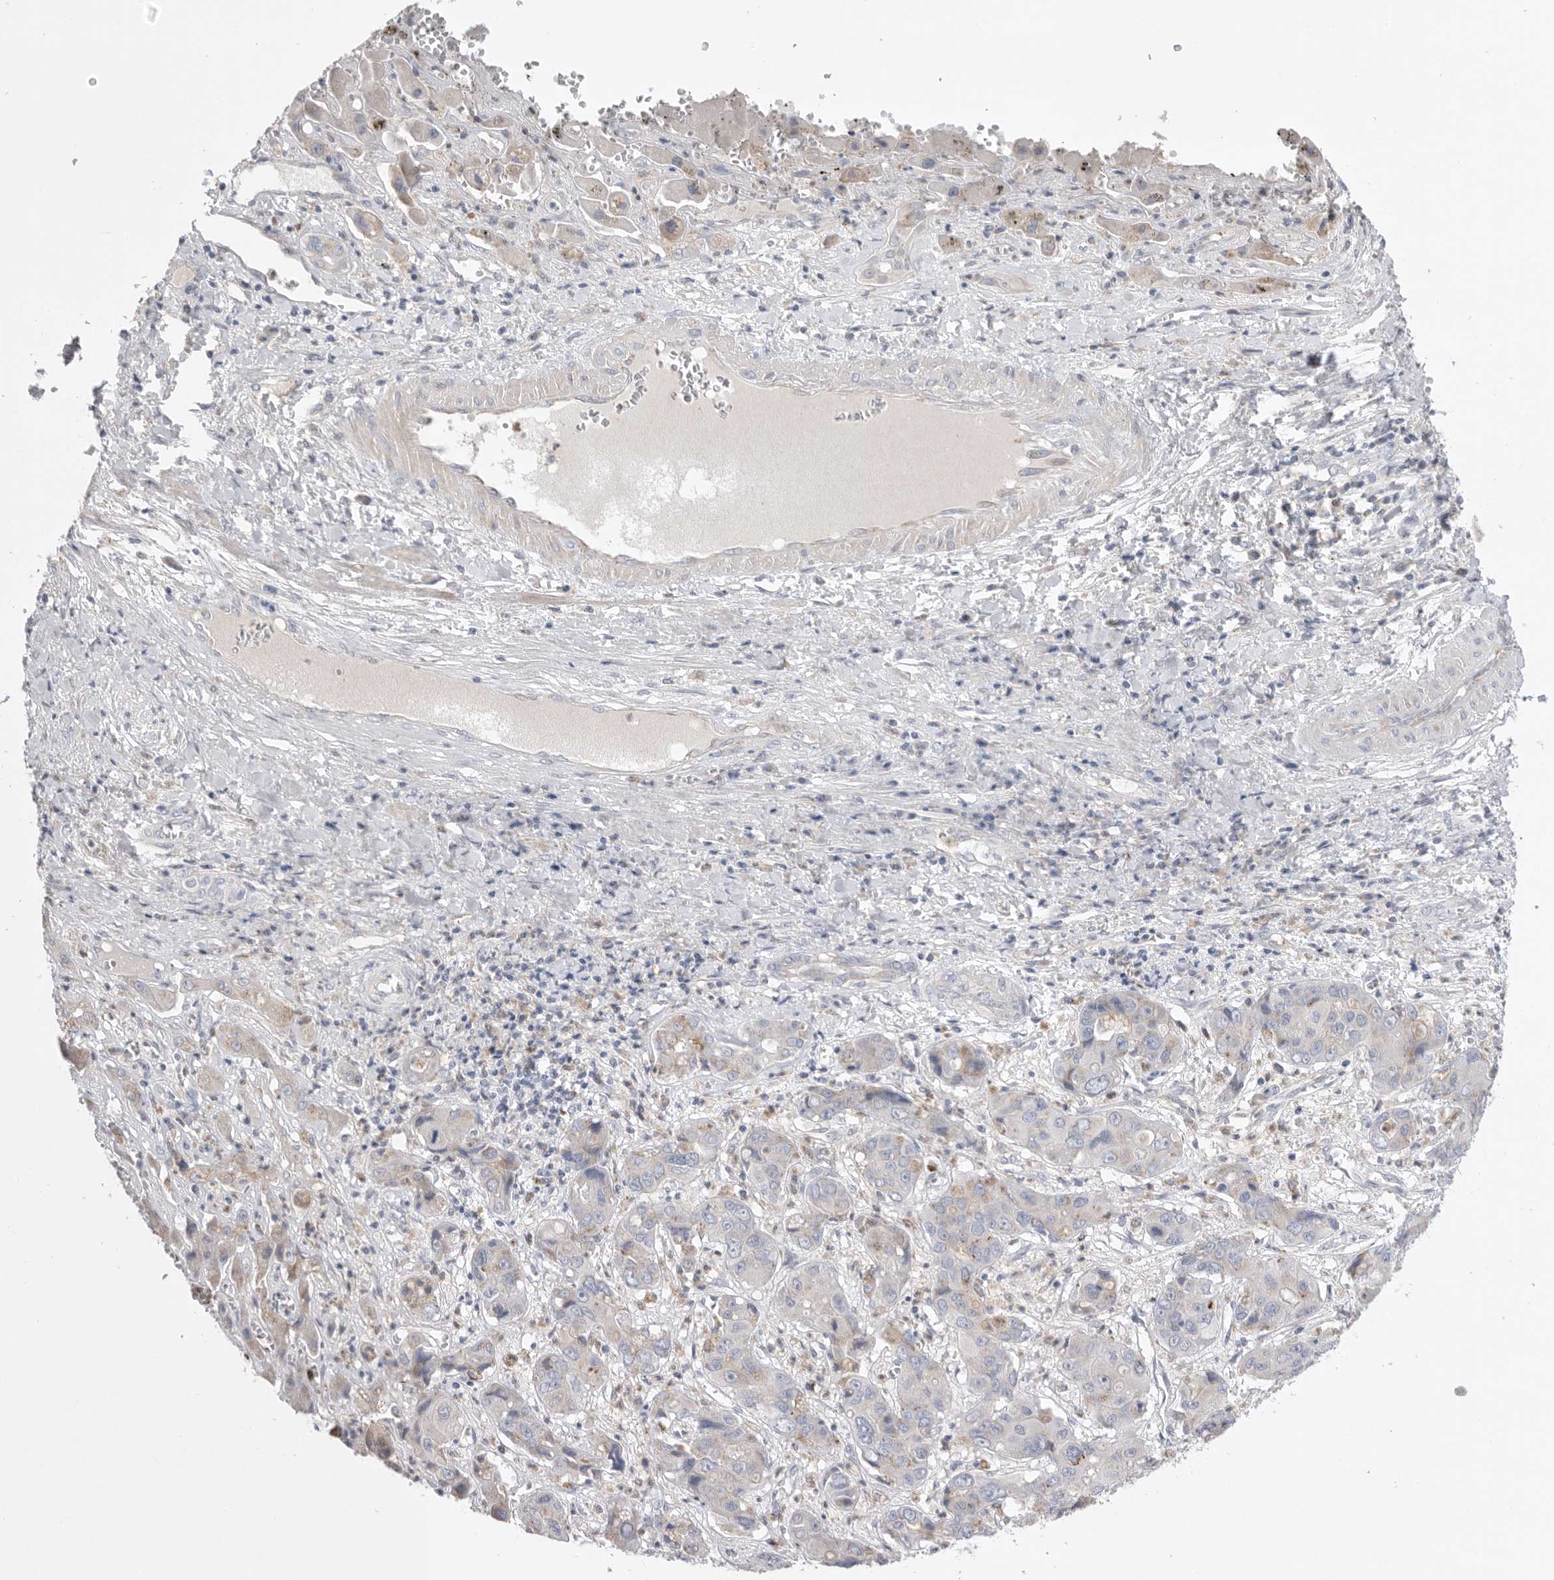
{"staining": {"intensity": "negative", "quantity": "none", "location": "none"}, "tissue": "liver cancer", "cell_type": "Tumor cells", "image_type": "cancer", "snomed": [{"axis": "morphology", "description": "Cholangiocarcinoma"}, {"axis": "topography", "description": "Liver"}], "caption": "Liver cancer was stained to show a protein in brown. There is no significant staining in tumor cells.", "gene": "CCDC126", "patient": {"sex": "male", "age": 67}}